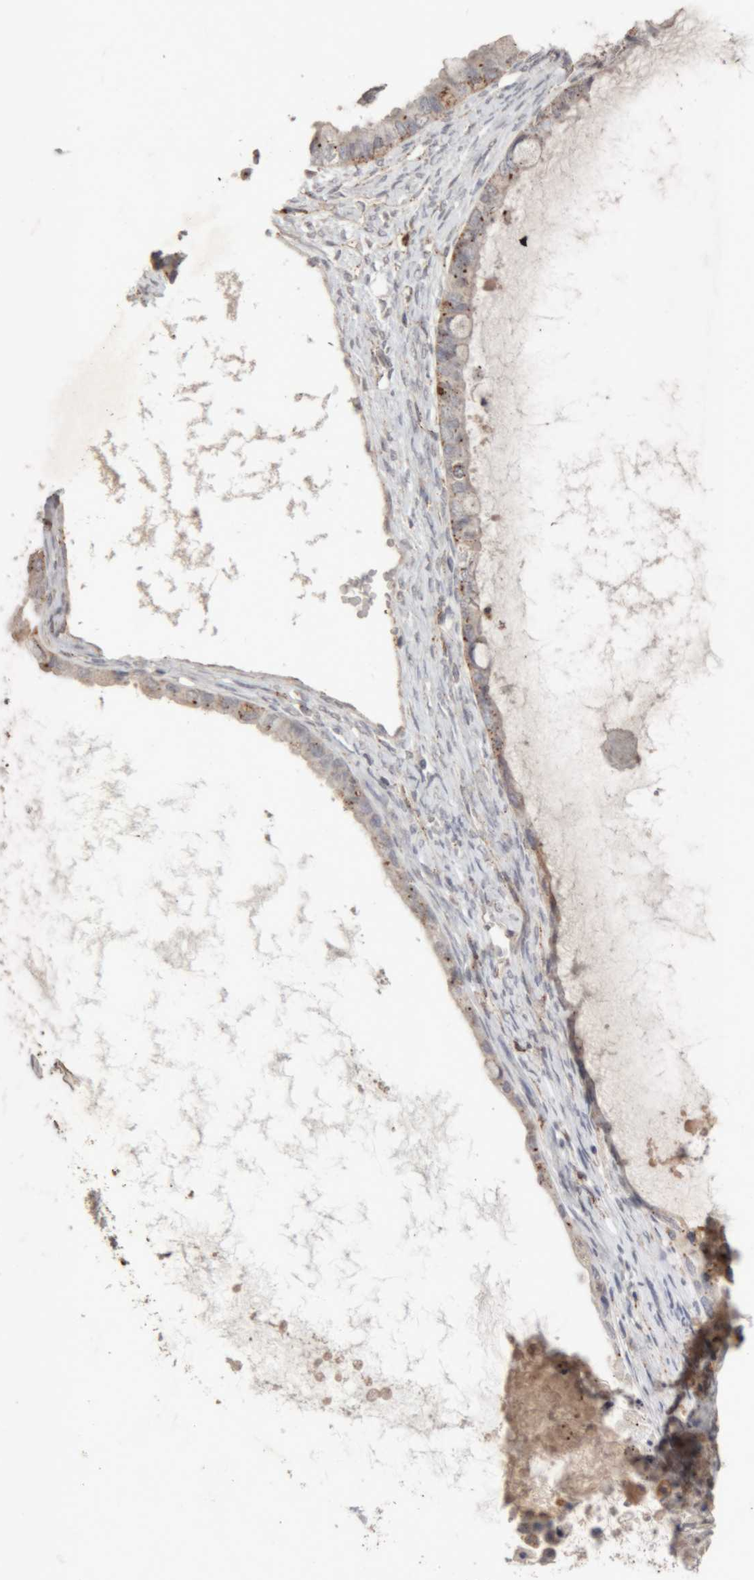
{"staining": {"intensity": "strong", "quantity": "25%-75%", "location": "cytoplasmic/membranous"}, "tissue": "ovarian cancer", "cell_type": "Tumor cells", "image_type": "cancer", "snomed": [{"axis": "morphology", "description": "Cystadenocarcinoma, mucinous, NOS"}, {"axis": "topography", "description": "Ovary"}], "caption": "Brown immunohistochemical staining in ovarian mucinous cystadenocarcinoma demonstrates strong cytoplasmic/membranous staining in about 25%-75% of tumor cells.", "gene": "ARSA", "patient": {"sex": "female", "age": 80}}